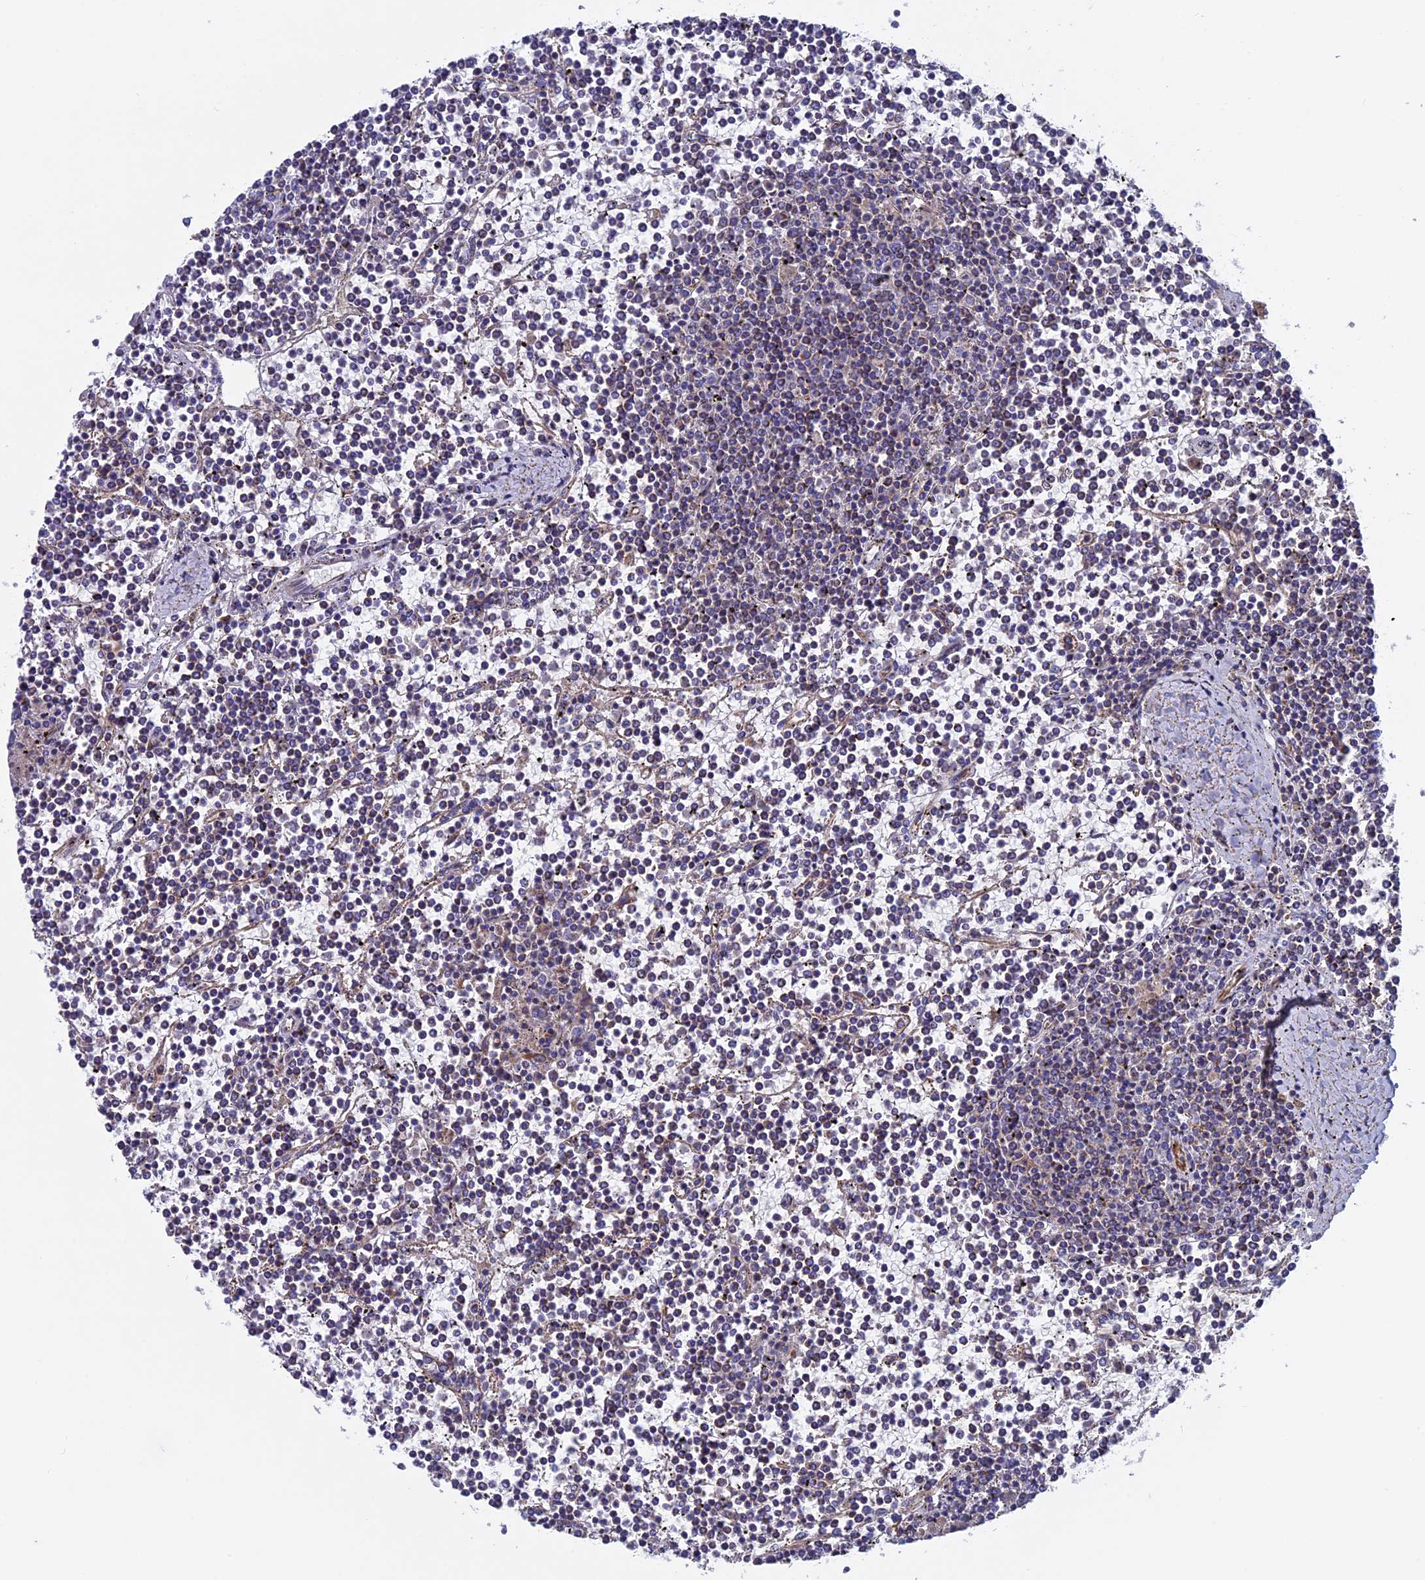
{"staining": {"intensity": "negative", "quantity": "none", "location": "none"}, "tissue": "lymphoma", "cell_type": "Tumor cells", "image_type": "cancer", "snomed": [{"axis": "morphology", "description": "Malignant lymphoma, non-Hodgkin's type, Low grade"}, {"axis": "topography", "description": "Spleen"}], "caption": "The IHC histopathology image has no significant expression in tumor cells of malignant lymphoma, non-Hodgkin's type (low-grade) tissue. (DAB (3,3'-diaminobenzidine) IHC visualized using brightfield microscopy, high magnification).", "gene": "SLC15A5", "patient": {"sex": "female", "age": 19}}